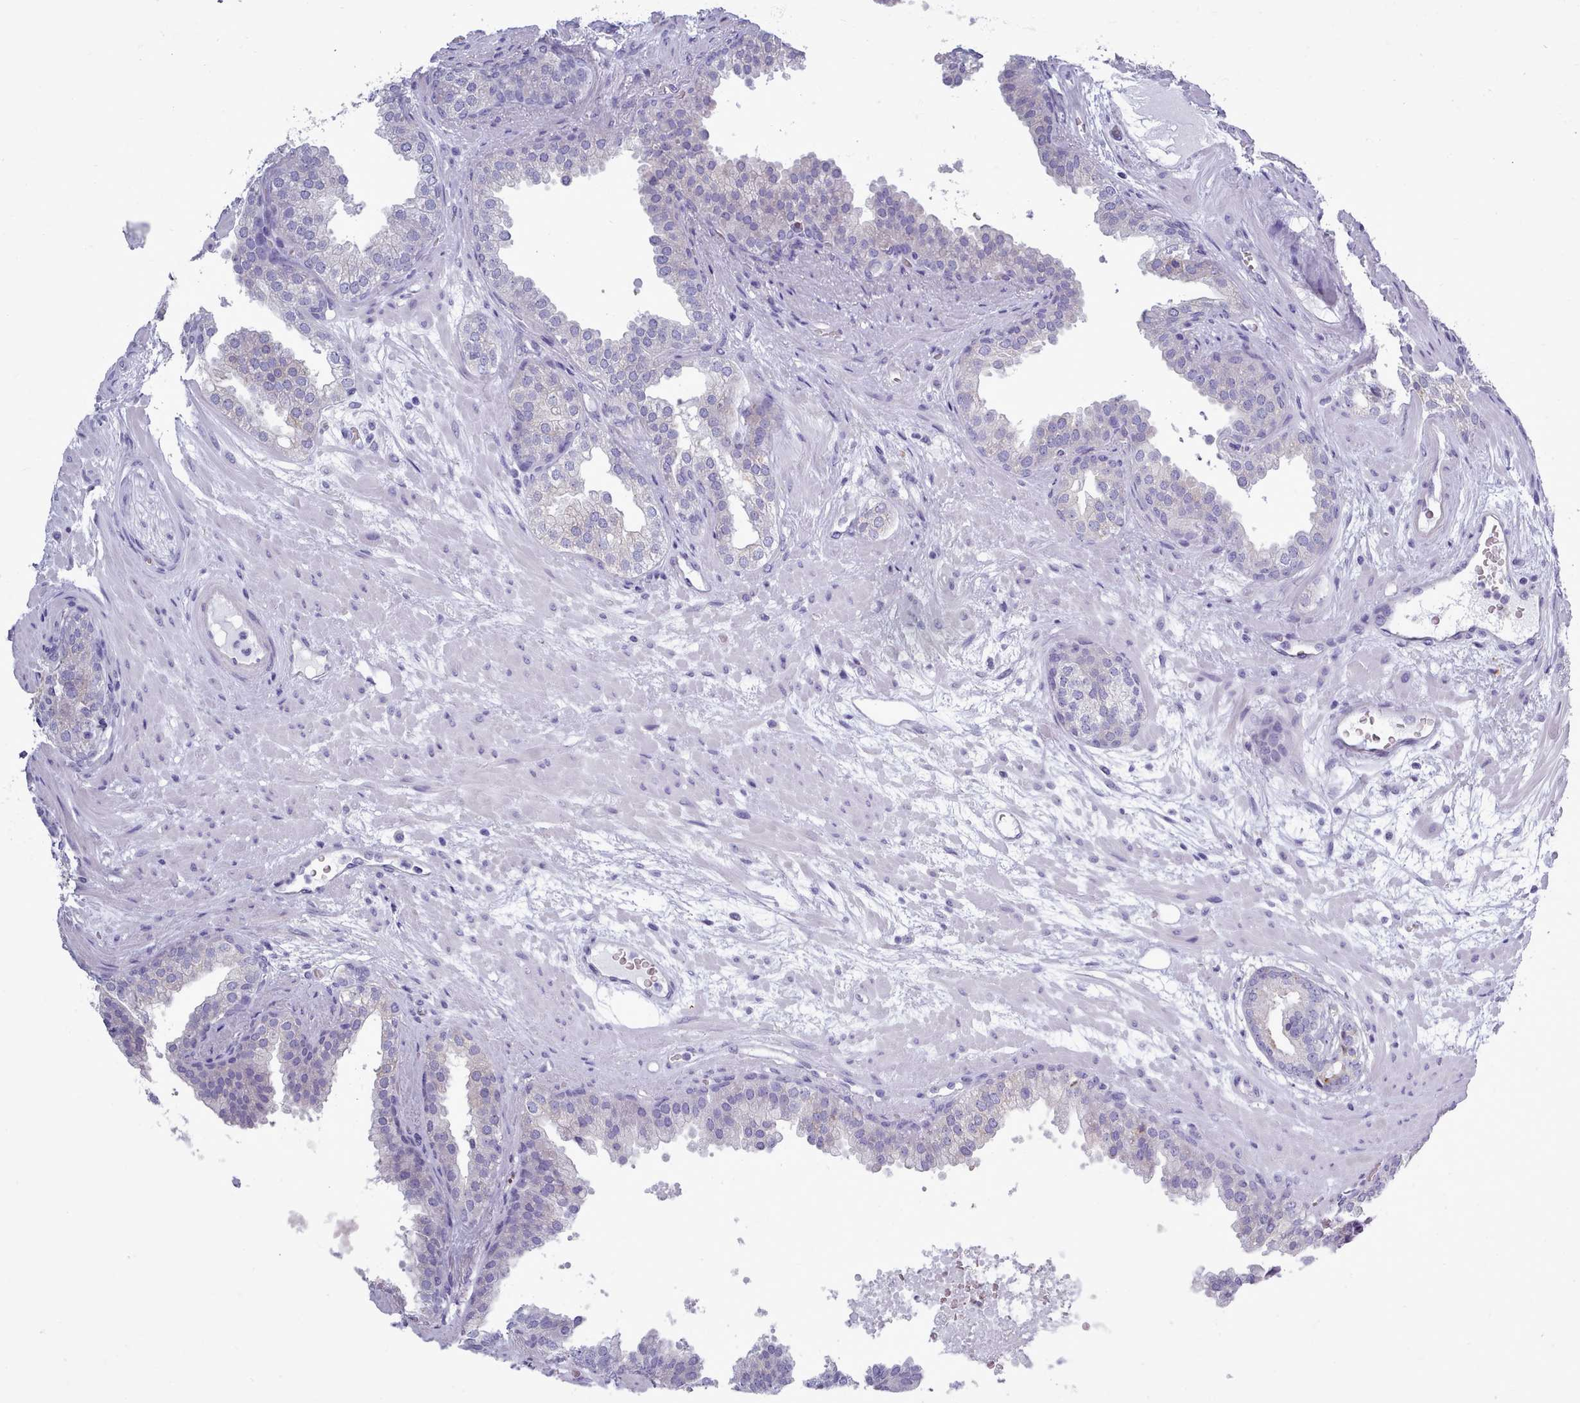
{"staining": {"intensity": "negative", "quantity": "none", "location": "none"}, "tissue": "prostate cancer", "cell_type": "Tumor cells", "image_type": "cancer", "snomed": [{"axis": "morphology", "description": "Adenocarcinoma, High grade"}, {"axis": "topography", "description": "Prostate"}], "caption": "Immunohistochemistry (IHC) image of prostate high-grade adenocarcinoma stained for a protein (brown), which reveals no positivity in tumor cells.", "gene": "XKR8", "patient": {"sex": "male", "age": 59}}